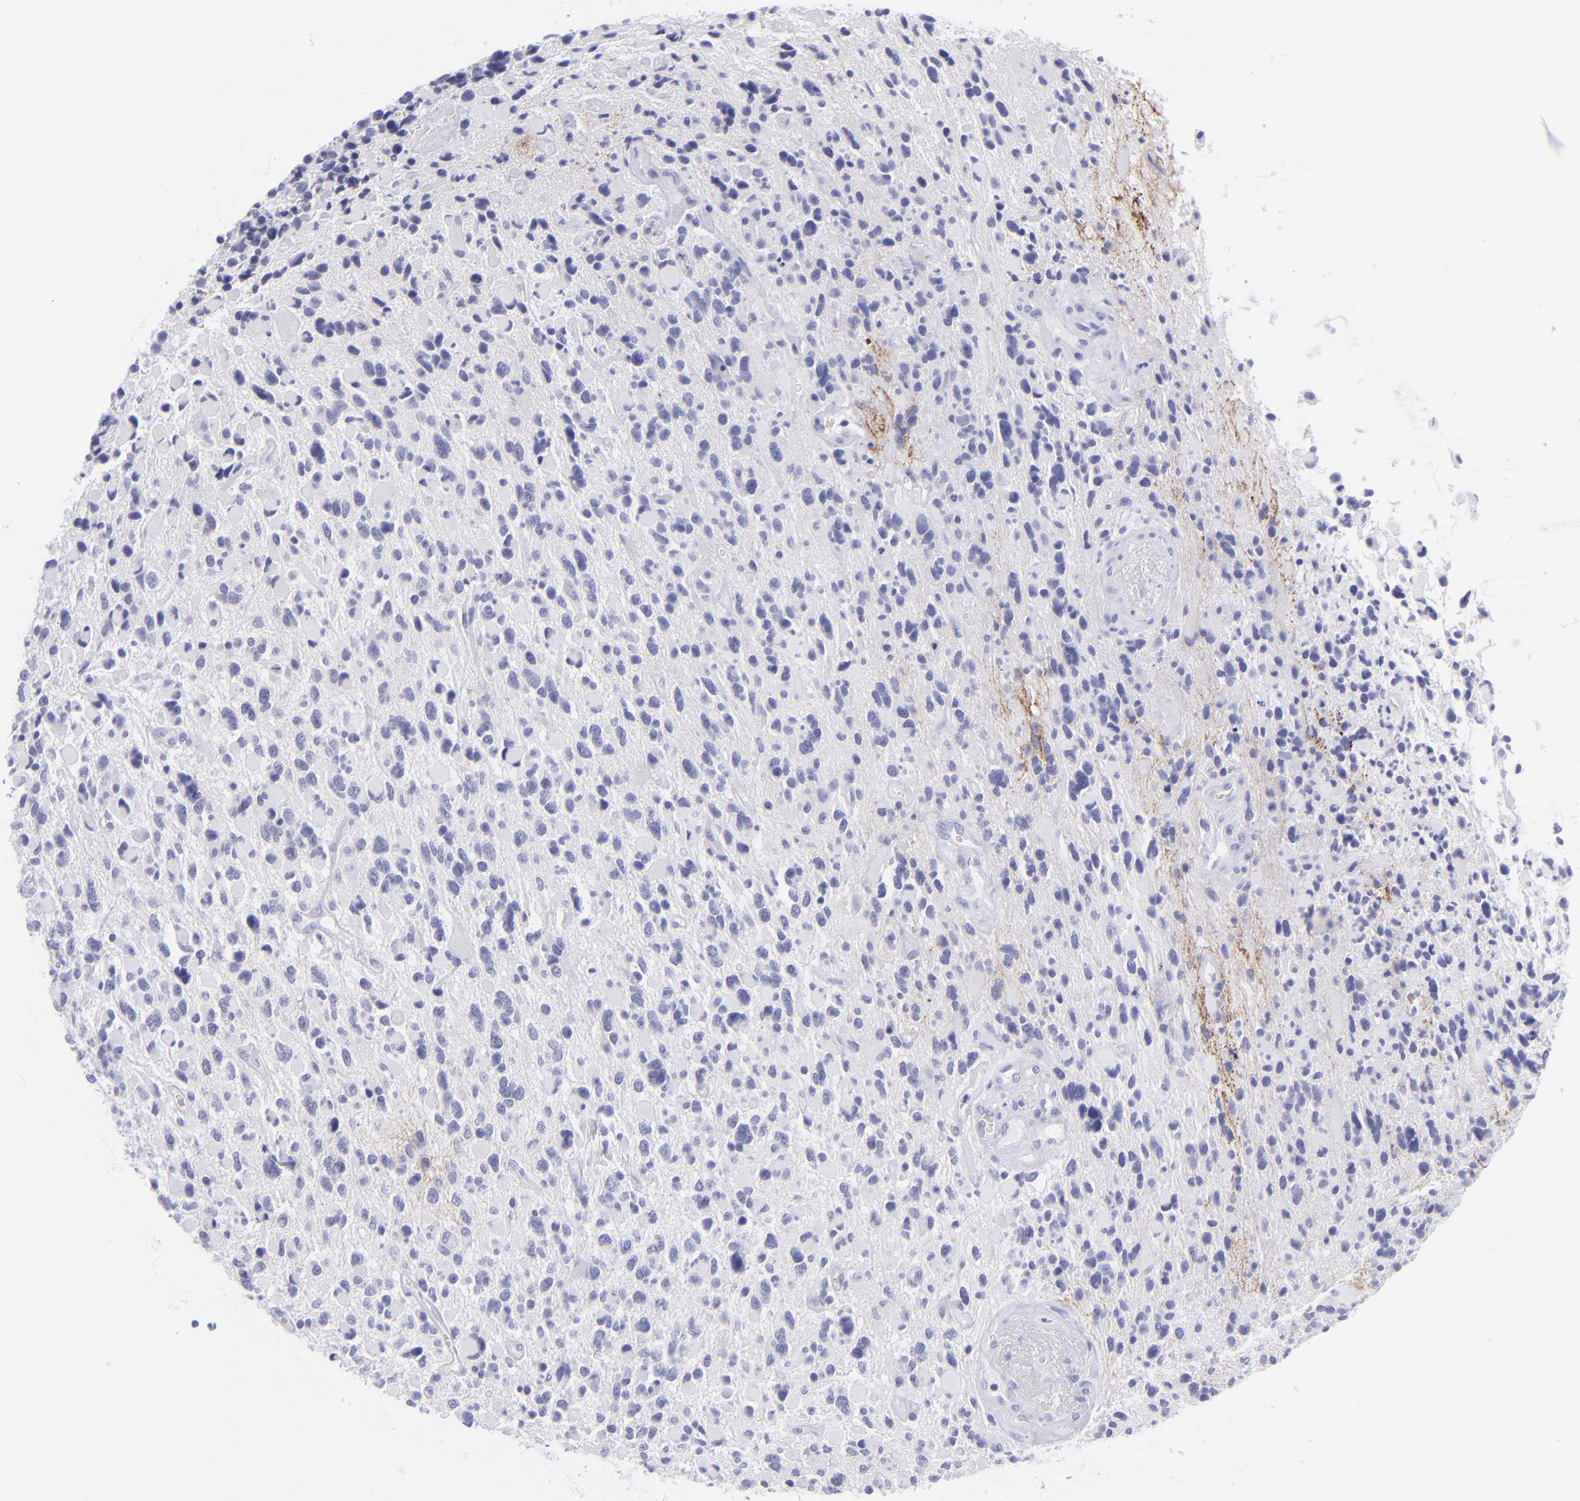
{"staining": {"intensity": "negative", "quantity": "none", "location": "none"}, "tissue": "glioma", "cell_type": "Tumor cells", "image_type": "cancer", "snomed": [{"axis": "morphology", "description": "Glioma, malignant, High grade"}, {"axis": "topography", "description": "Brain"}], "caption": "This is an immunohistochemistry (IHC) micrograph of malignant high-grade glioma. There is no staining in tumor cells.", "gene": "SLC1A2", "patient": {"sex": "female", "age": 37}}